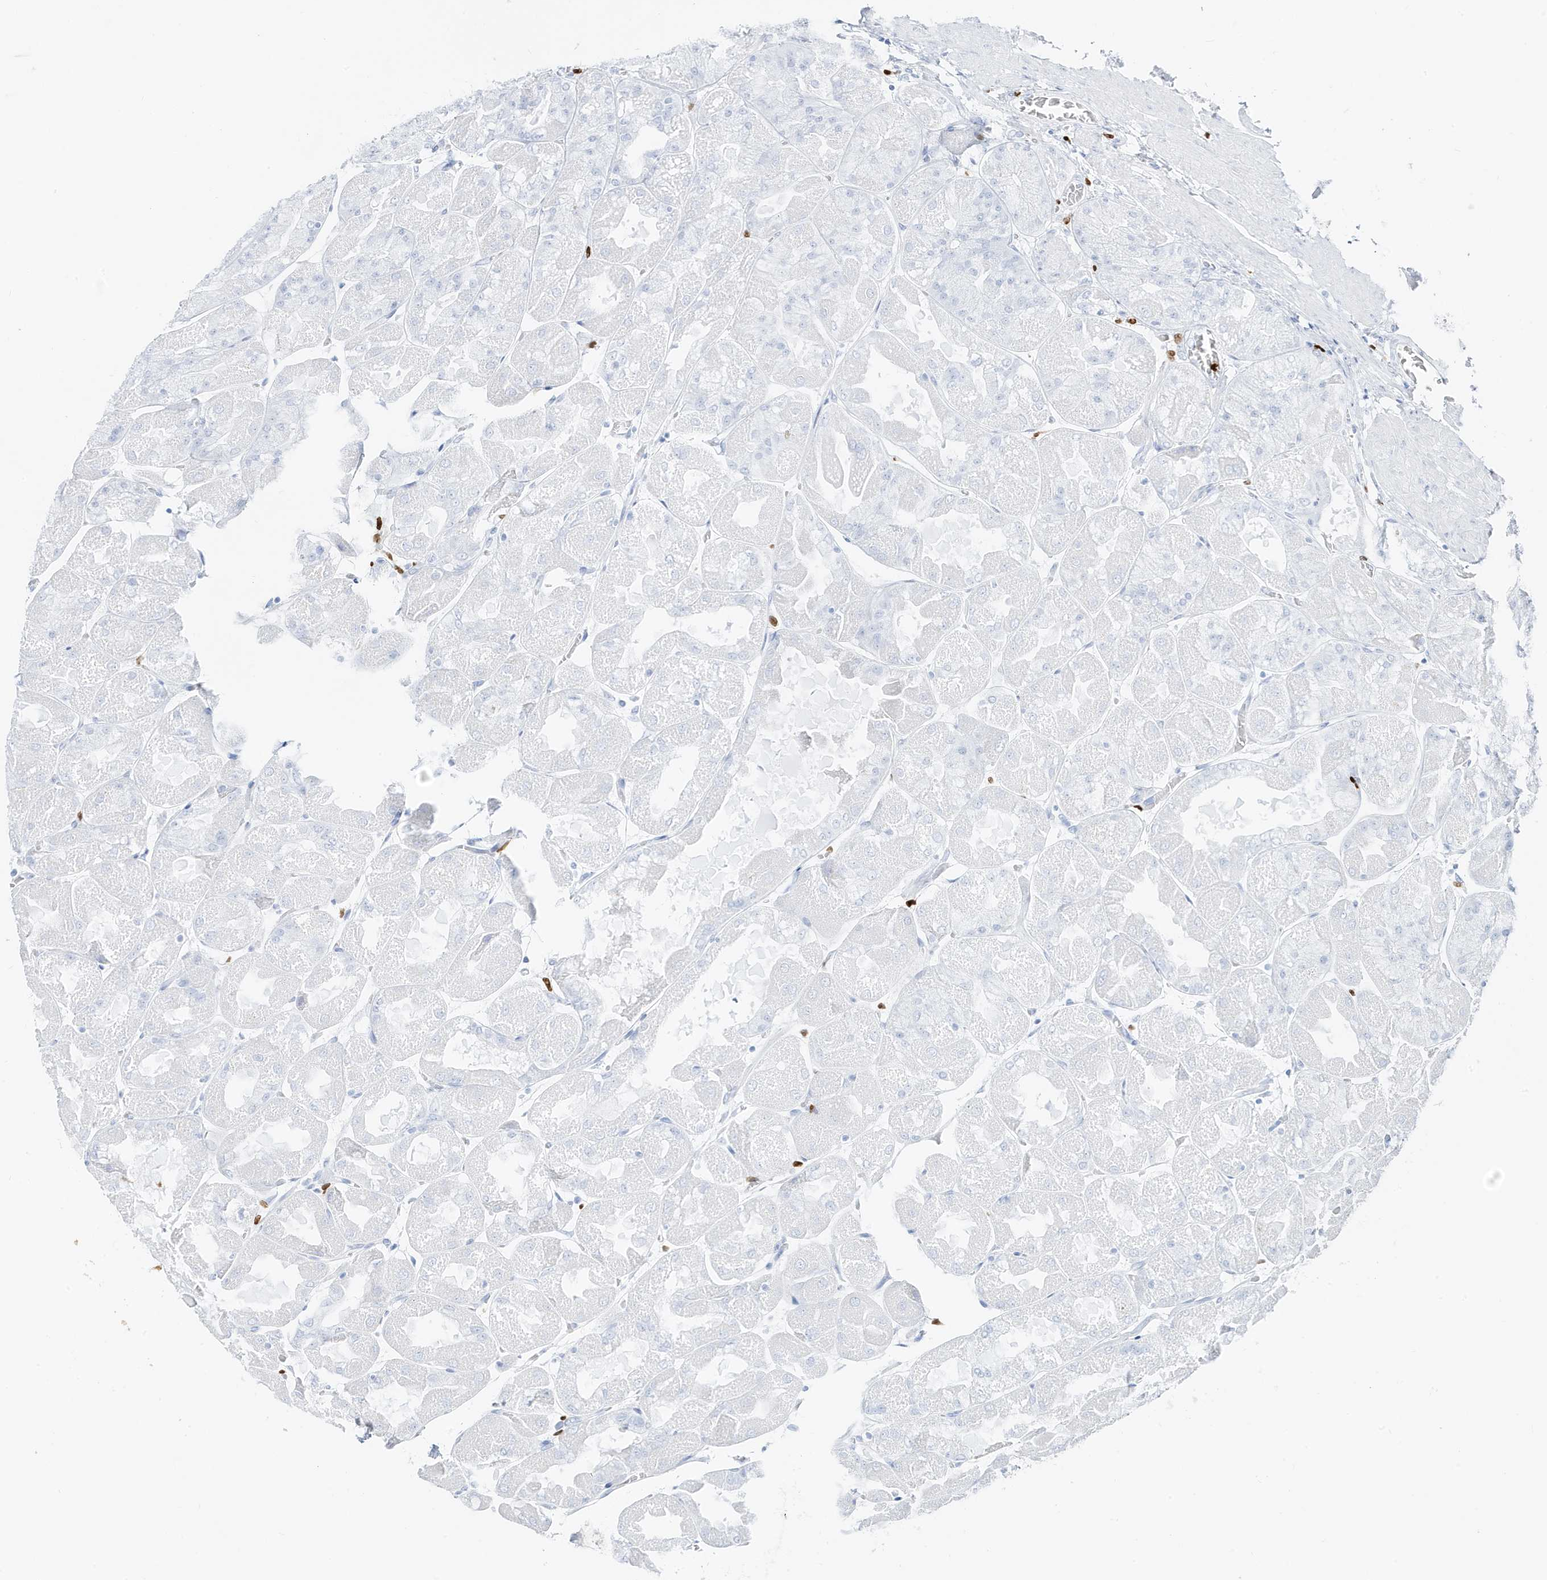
{"staining": {"intensity": "negative", "quantity": "none", "location": "none"}, "tissue": "stomach", "cell_type": "Glandular cells", "image_type": "normal", "snomed": [{"axis": "morphology", "description": "Normal tissue, NOS"}, {"axis": "topography", "description": "Stomach"}], "caption": "IHC histopathology image of normal stomach: stomach stained with DAB exhibits no significant protein expression in glandular cells. The staining was performed using DAB (3,3'-diaminobenzidine) to visualize the protein expression in brown, while the nuclei were stained in blue with hematoxylin (Magnification: 20x).", "gene": "MNDA", "patient": {"sex": "female", "age": 61}}